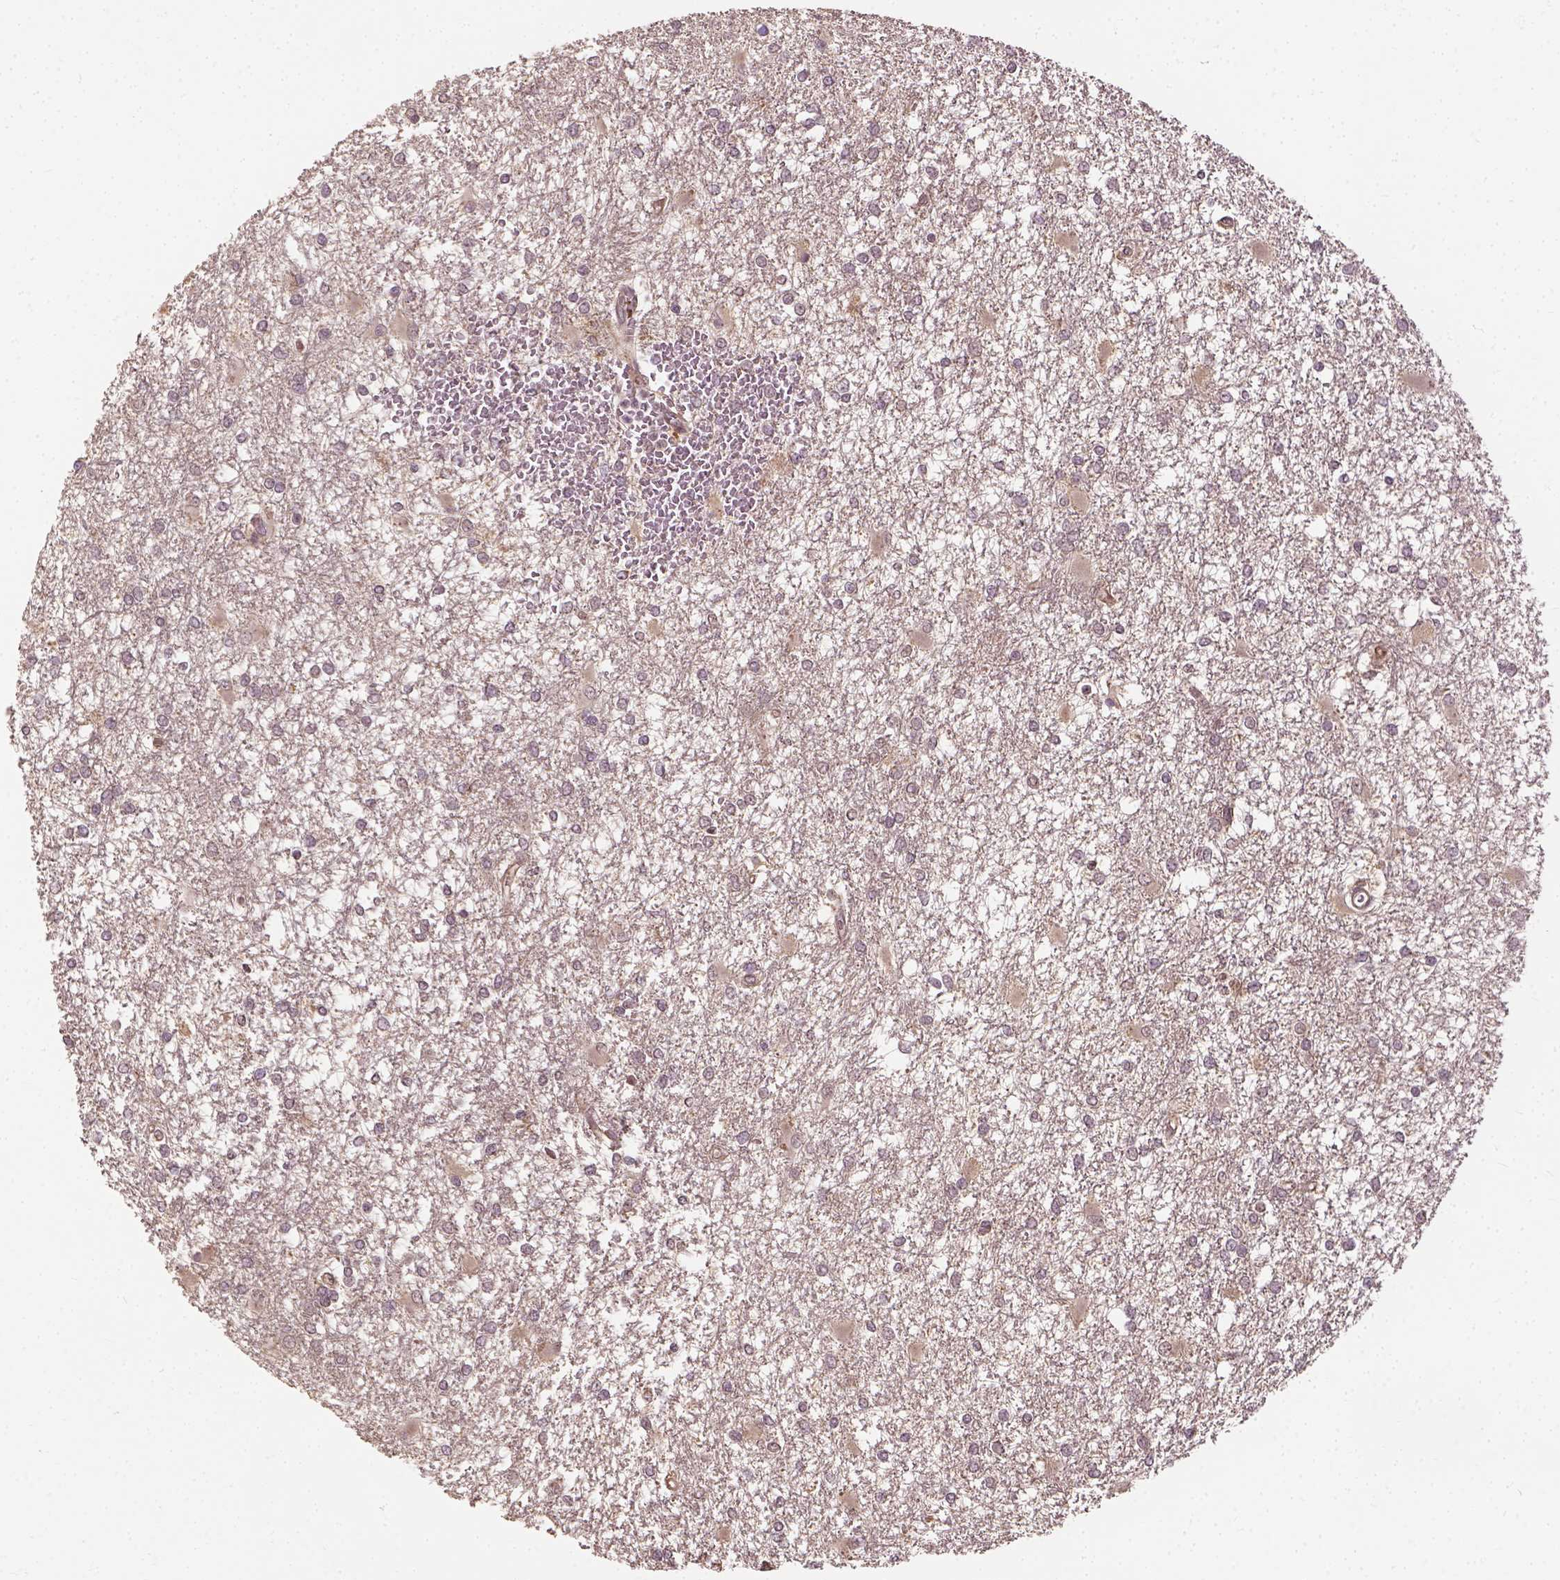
{"staining": {"intensity": "negative", "quantity": "none", "location": "none"}, "tissue": "glioma", "cell_type": "Tumor cells", "image_type": "cancer", "snomed": [{"axis": "morphology", "description": "Glioma, malignant, High grade"}, {"axis": "topography", "description": "Cerebral cortex"}], "caption": "IHC of human glioma reveals no positivity in tumor cells. (Brightfield microscopy of DAB immunohistochemistry at high magnification).", "gene": "VEGFA", "patient": {"sex": "male", "age": 79}}